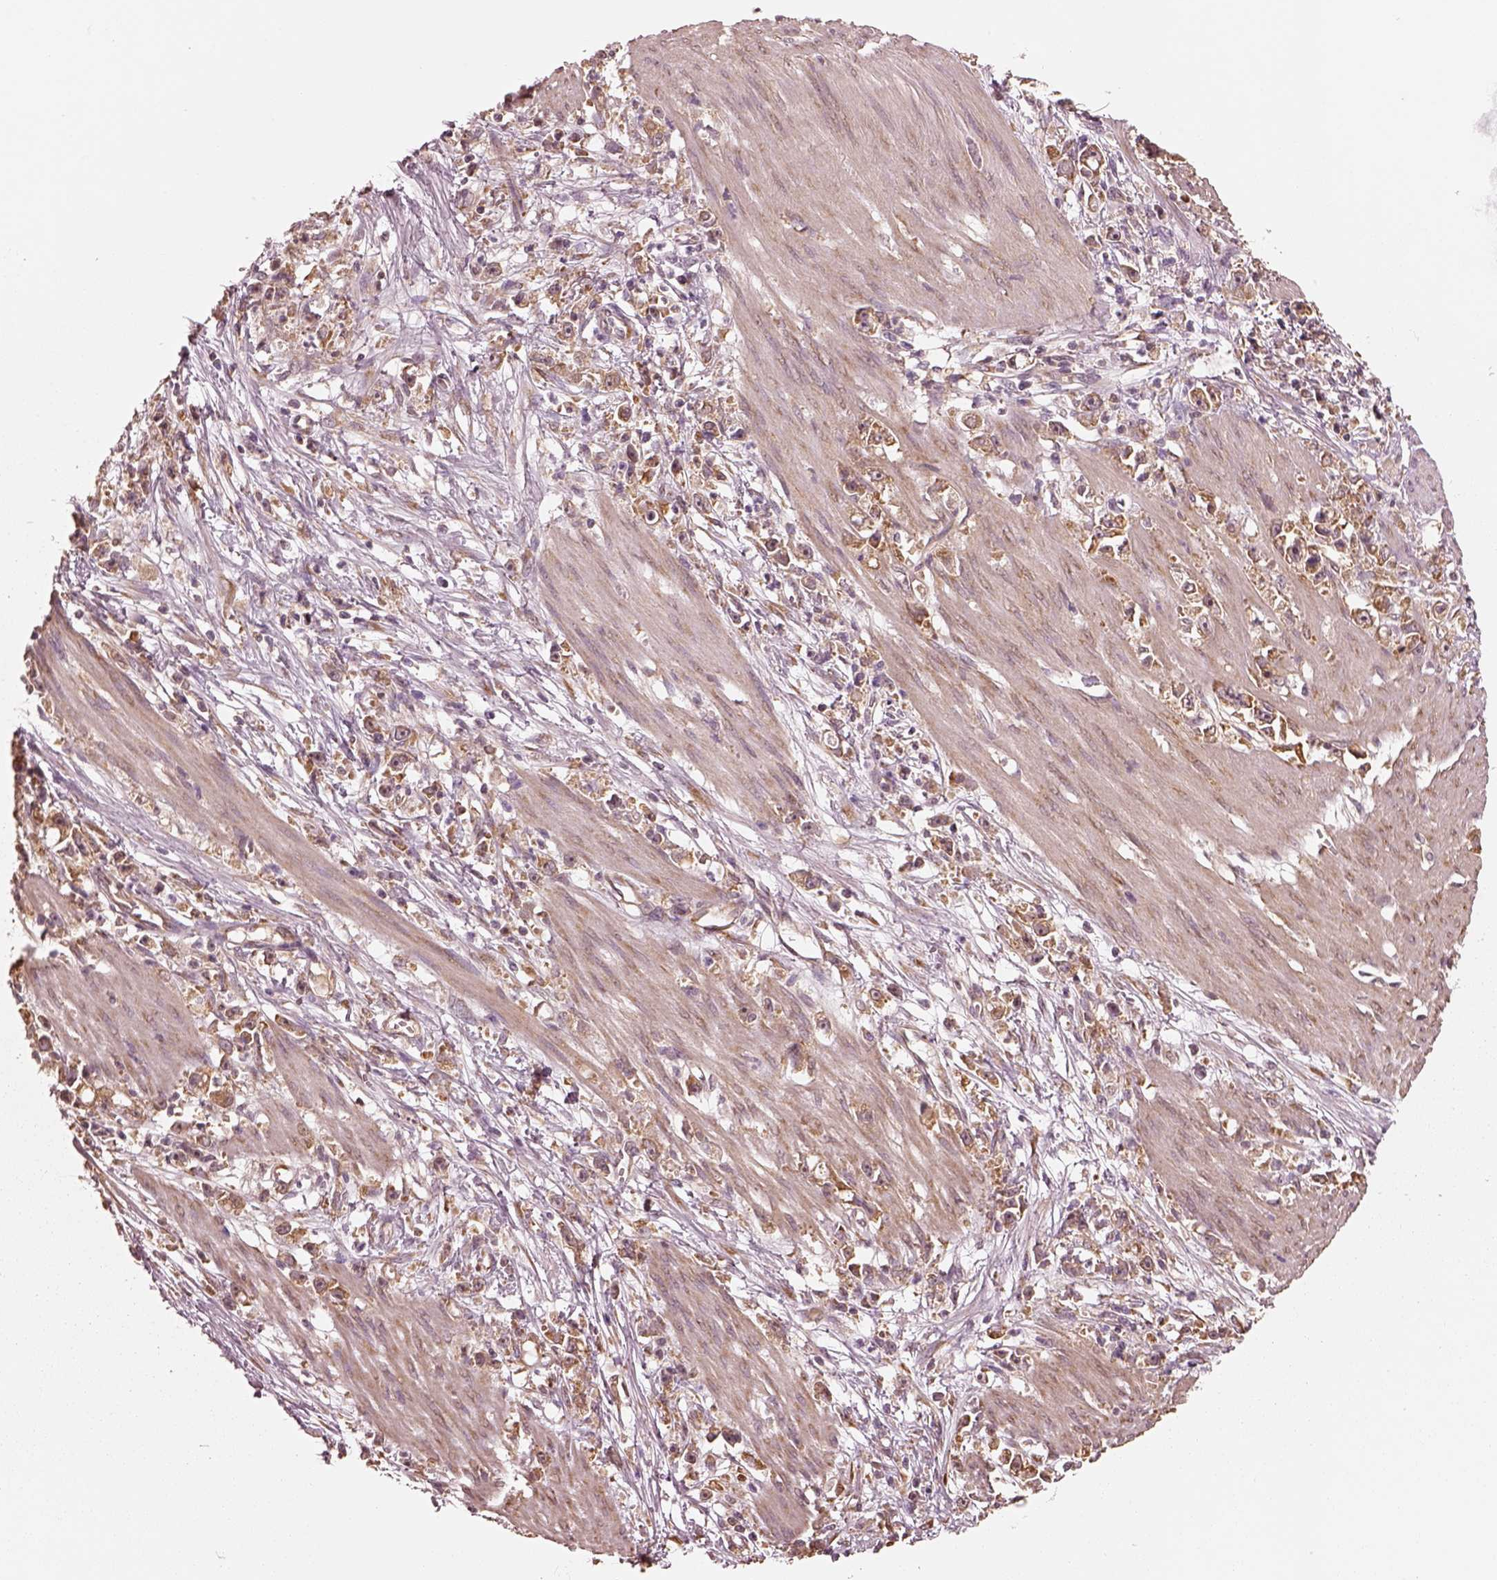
{"staining": {"intensity": "moderate", "quantity": ">75%", "location": "cytoplasmic/membranous"}, "tissue": "stomach cancer", "cell_type": "Tumor cells", "image_type": "cancer", "snomed": [{"axis": "morphology", "description": "Adenocarcinoma, NOS"}, {"axis": "topography", "description": "Stomach"}], "caption": "The photomicrograph demonstrates staining of stomach cancer, revealing moderate cytoplasmic/membranous protein staining (brown color) within tumor cells. (DAB IHC, brown staining for protein, blue staining for nuclei).", "gene": "RPS5", "patient": {"sex": "female", "age": 59}}